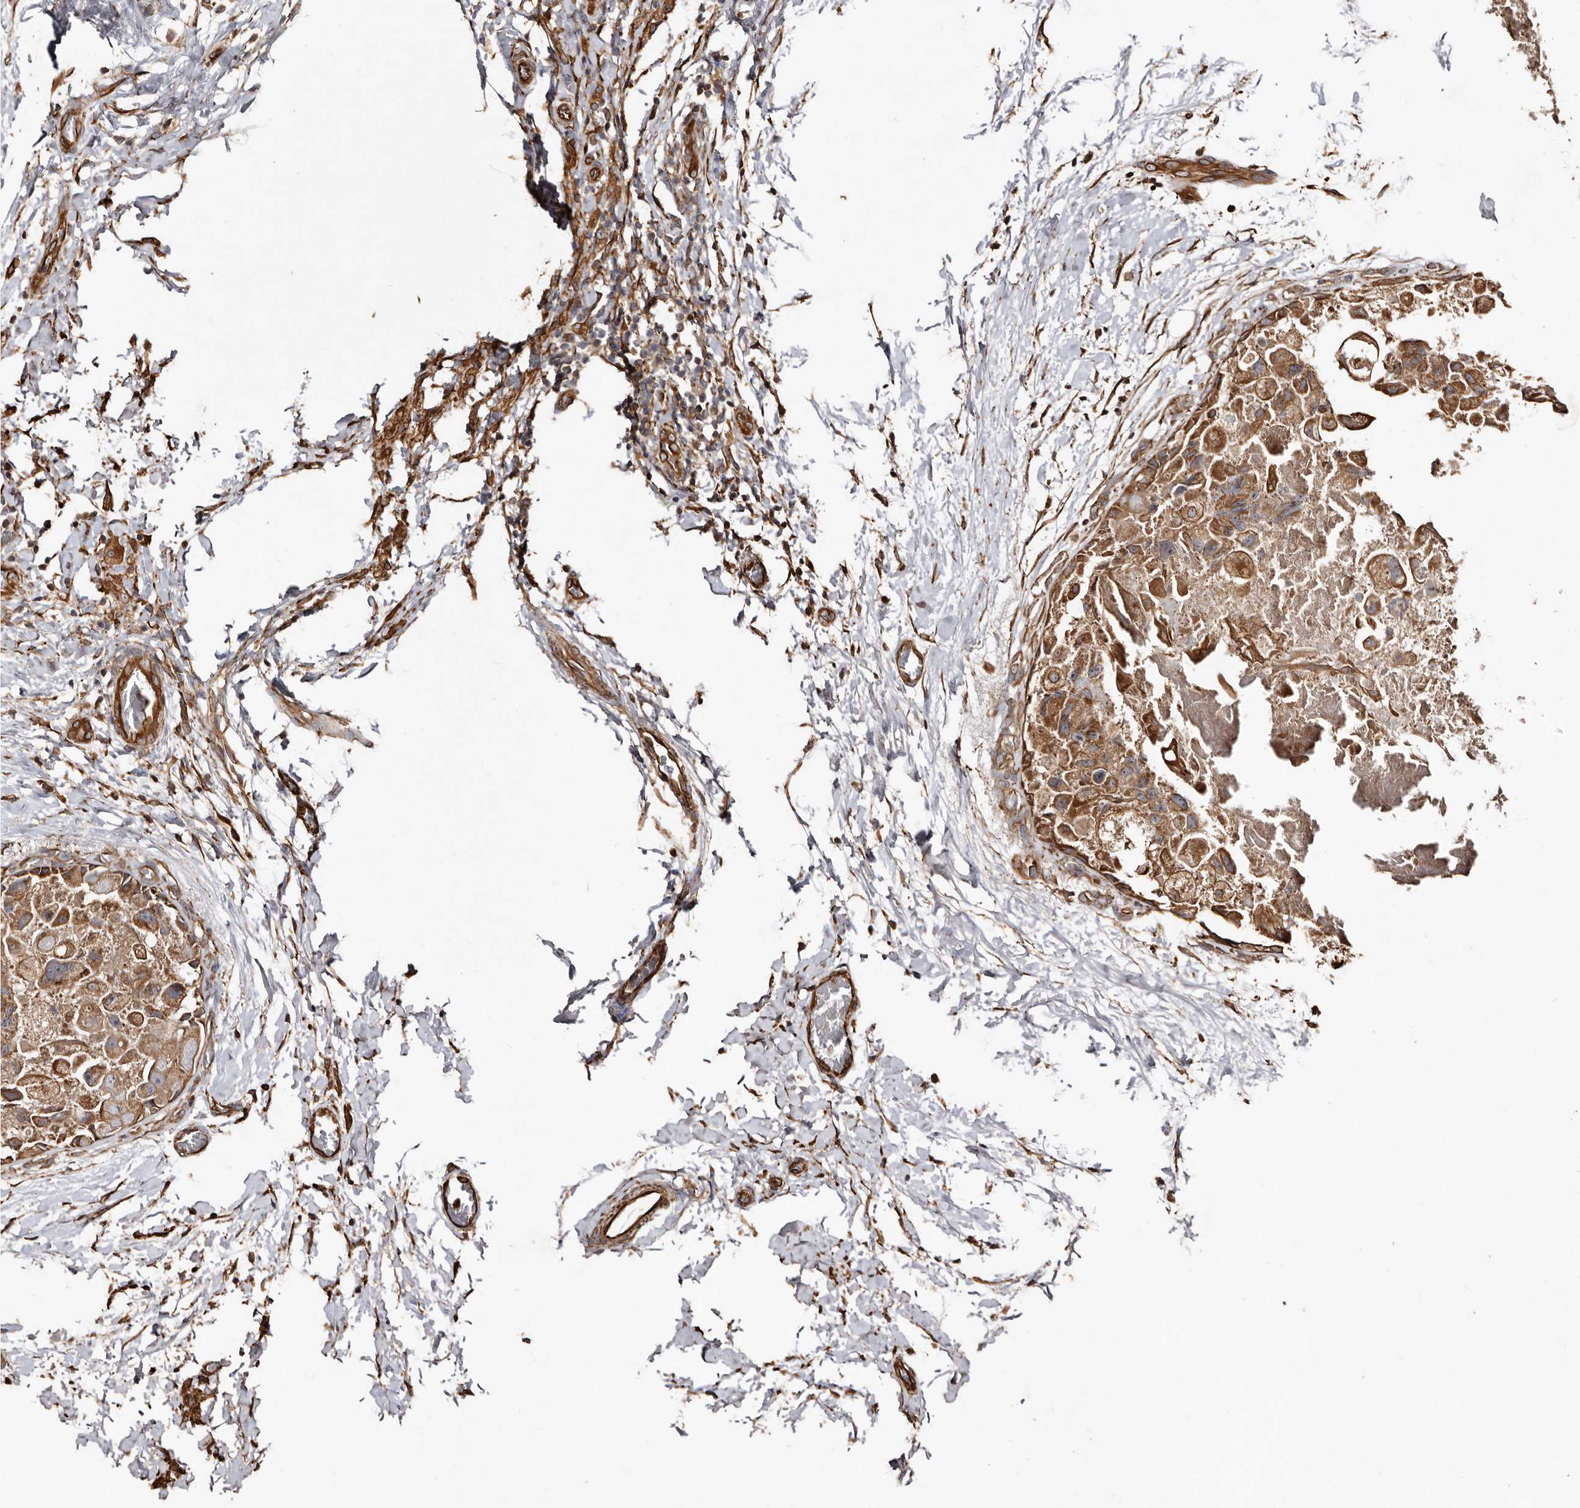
{"staining": {"intensity": "moderate", "quantity": ">75%", "location": "cytoplasmic/membranous"}, "tissue": "breast cancer", "cell_type": "Tumor cells", "image_type": "cancer", "snomed": [{"axis": "morphology", "description": "Duct carcinoma"}, {"axis": "topography", "description": "Breast"}], "caption": "This image displays immunohistochemistry (IHC) staining of human breast cancer, with medium moderate cytoplasmic/membranous expression in about >75% of tumor cells.", "gene": "MACC1", "patient": {"sex": "female", "age": 62}}